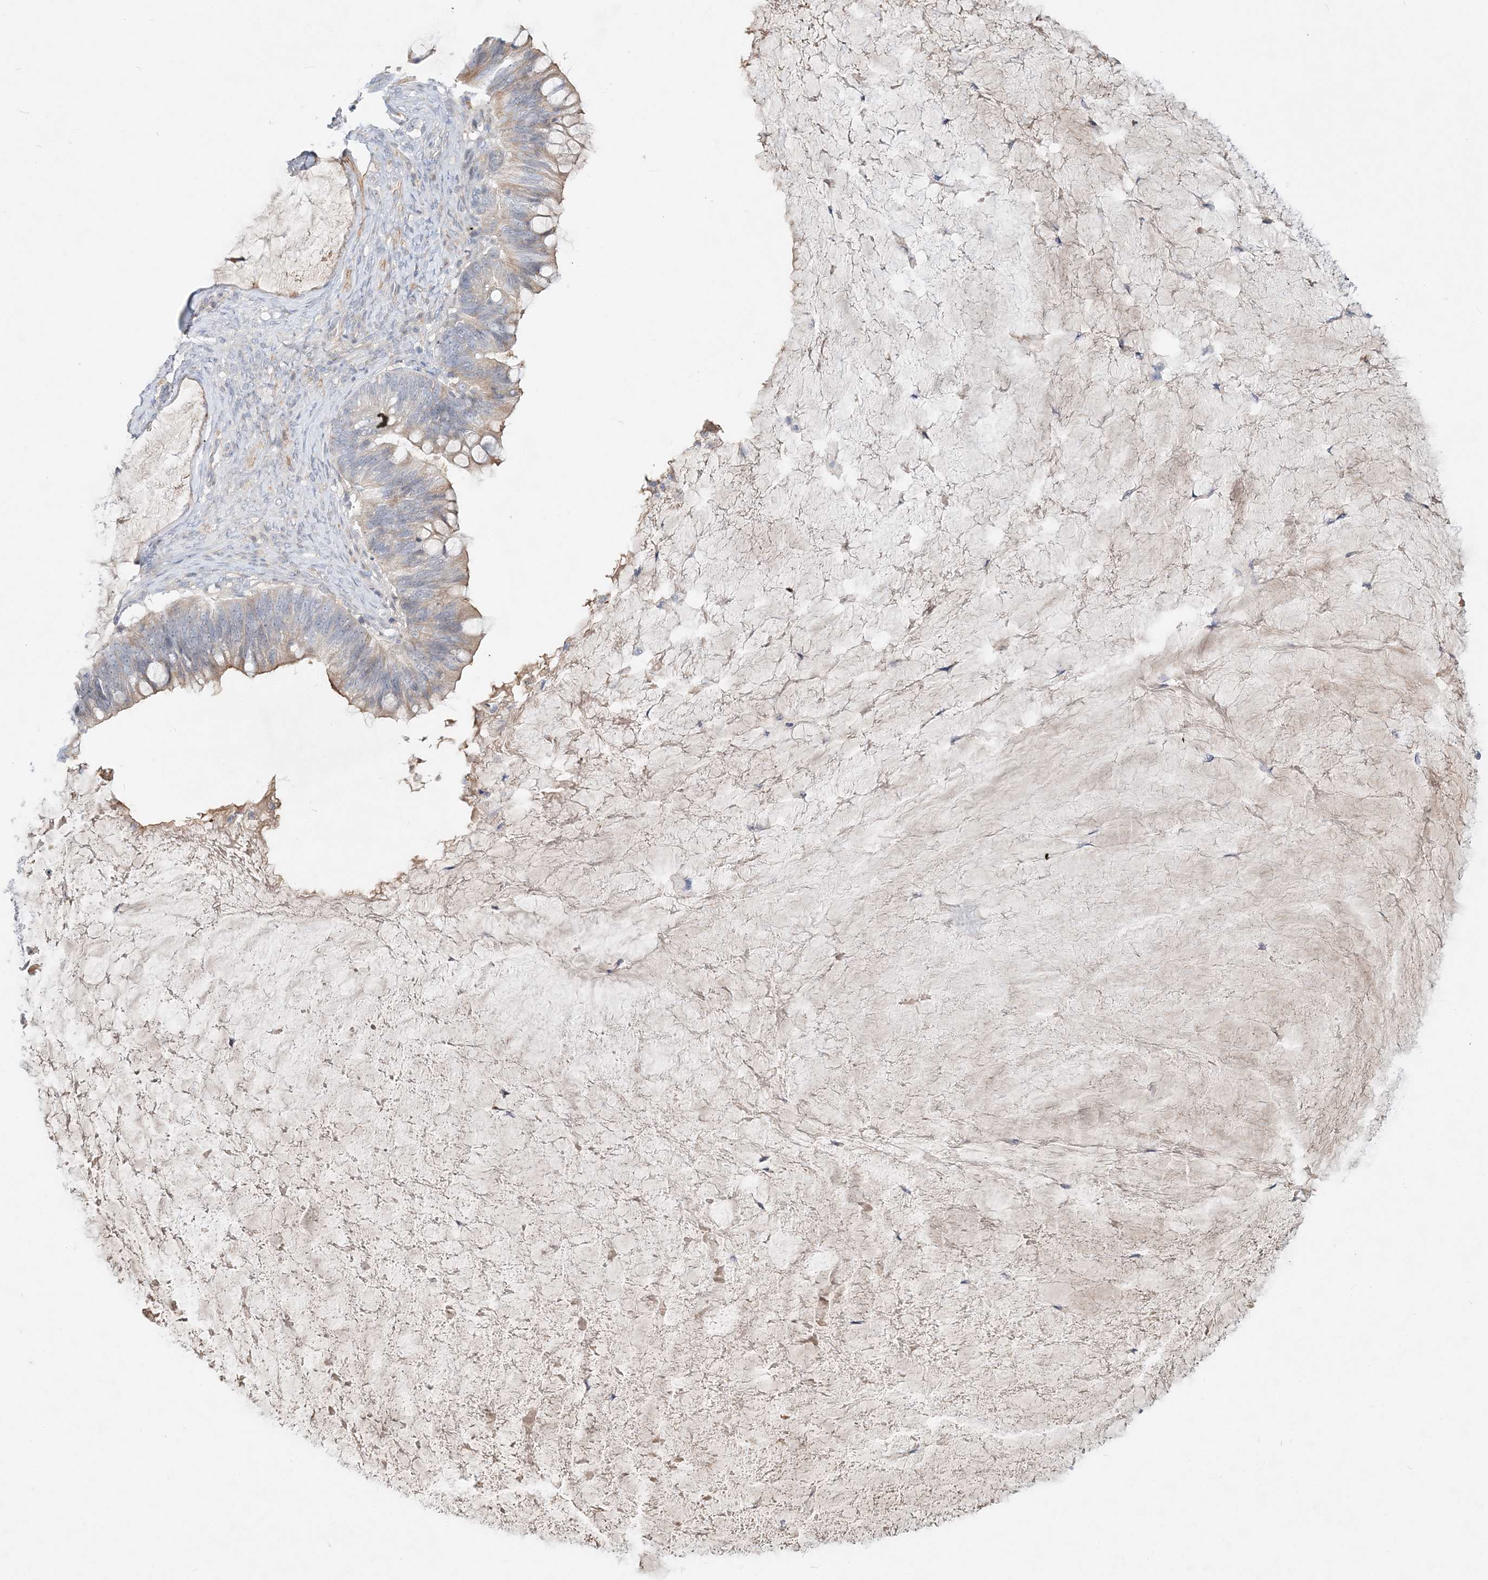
{"staining": {"intensity": "weak", "quantity": "25%-75%", "location": "cytoplasmic/membranous"}, "tissue": "ovarian cancer", "cell_type": "Tumor cells", "image_type": "cancer", "snomed": [{"axis": "morphology", "description": "Cystadenocarcinoma, mucinous, NOS"}, {"axis": "topography", "description": "Ovary"}], "caption": "Immunohistochemistry of human ovarian mucinous cystadenocarcinoma shows low levels of weak cytoplasmic/membranous positivity in approximately 25%-75% of tumor cells. The staining is performed using DAB (3,3'-diaminobenzidine) brown chromogen to label protein expression. The nuclei are counter-stained blue using hematoxylin.", "gene": "DNAH5", "patient": {"sex": "female", "age": 61}}